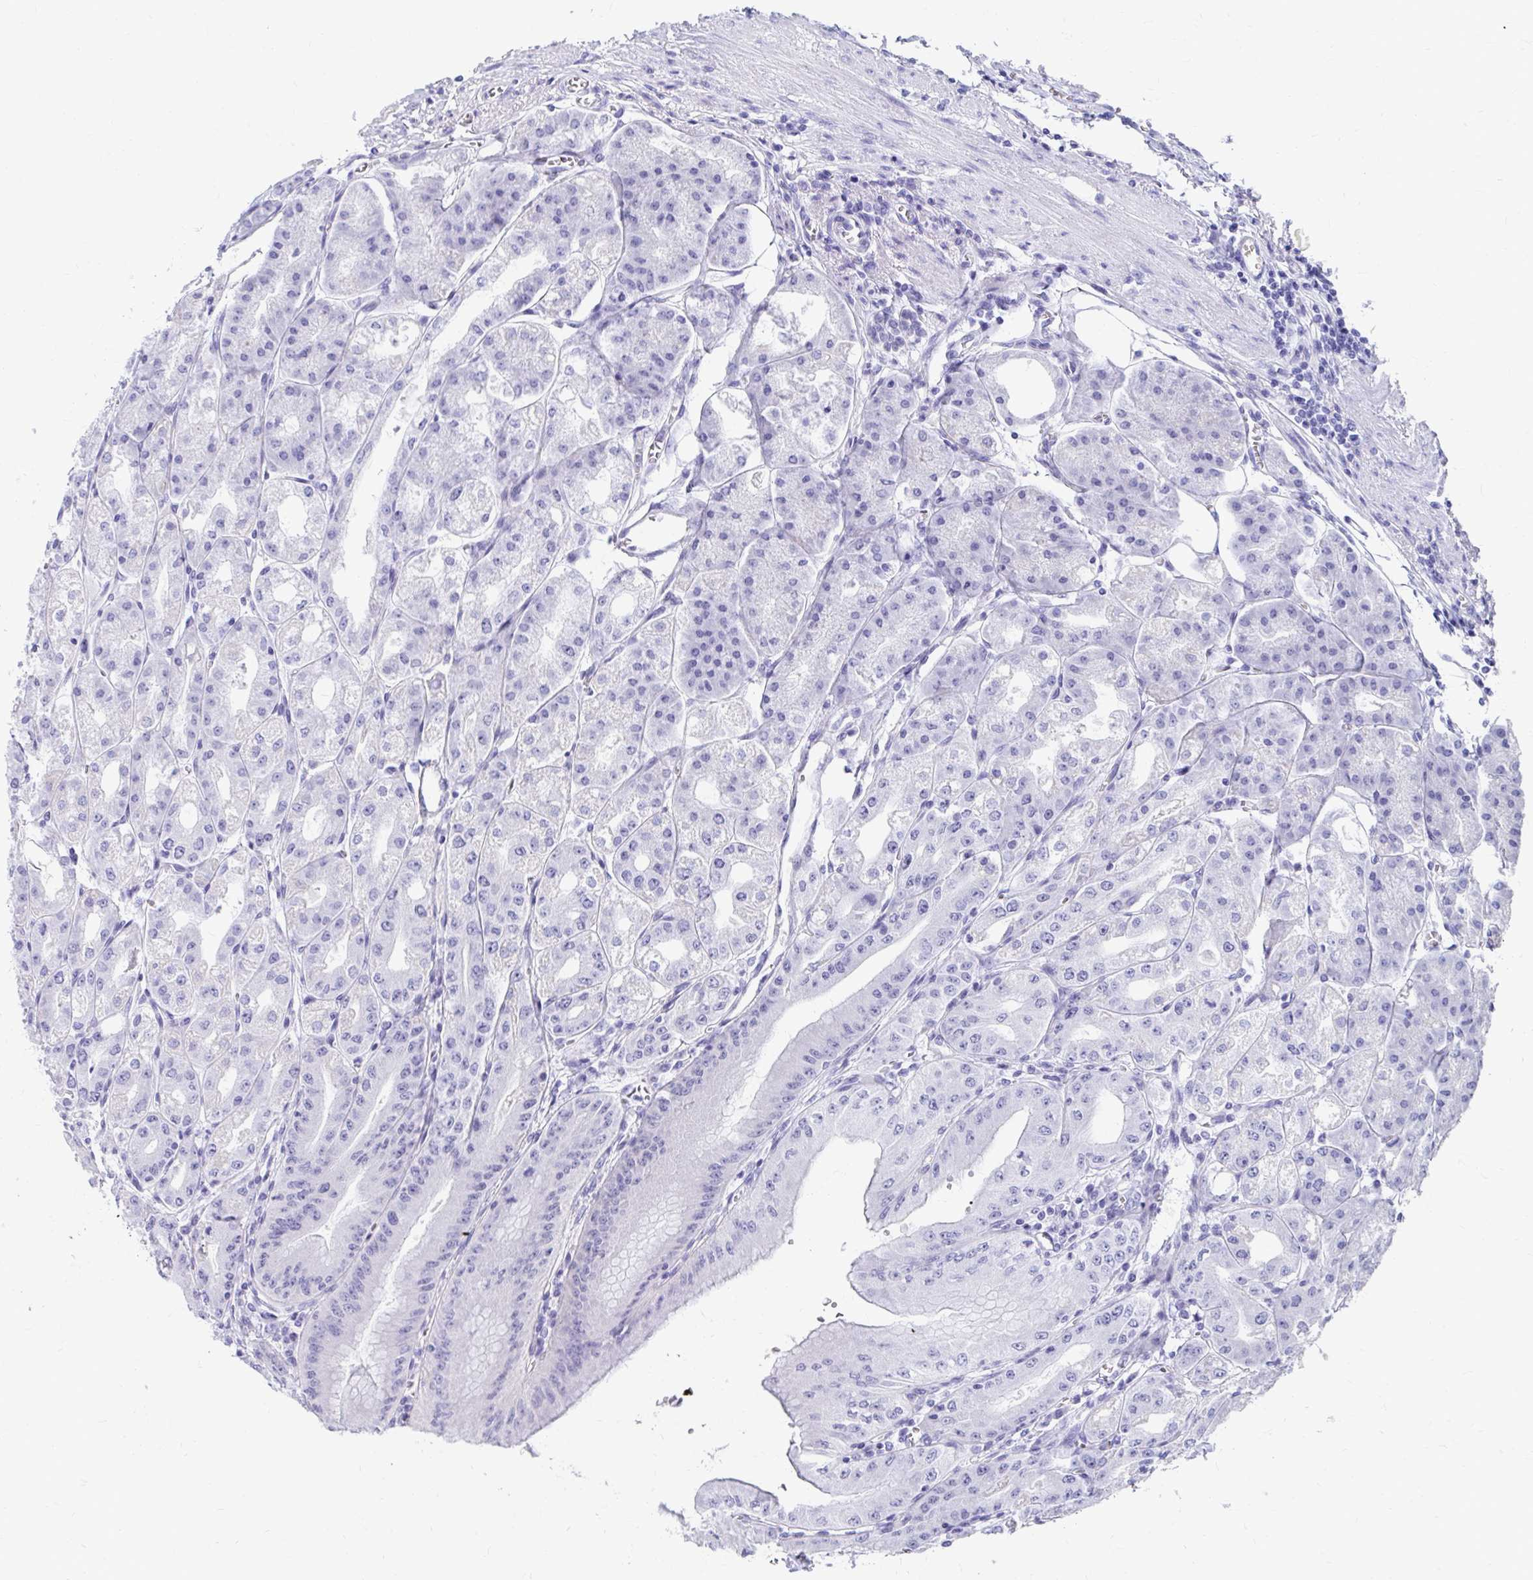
{"staining": {"intensity": "negative", "quantity": "none", "location": "none"}, "tissue": "stomach", "cell_type": "Glandular cells", "image_type": "normal", "snomed": [{"axis": "morphology", "description": "Normal tissue, NOS"}, {"axis": "topography", "description": "Stomach, lower"}], "caption": "The histopathology image exhibits no staining of glandular cells in normal stomach. (Immunohistochemistry, brightfield microscopy, high magnification).", "gene": "C19orf81", "patient": {"sex": "male", "age": 71}}